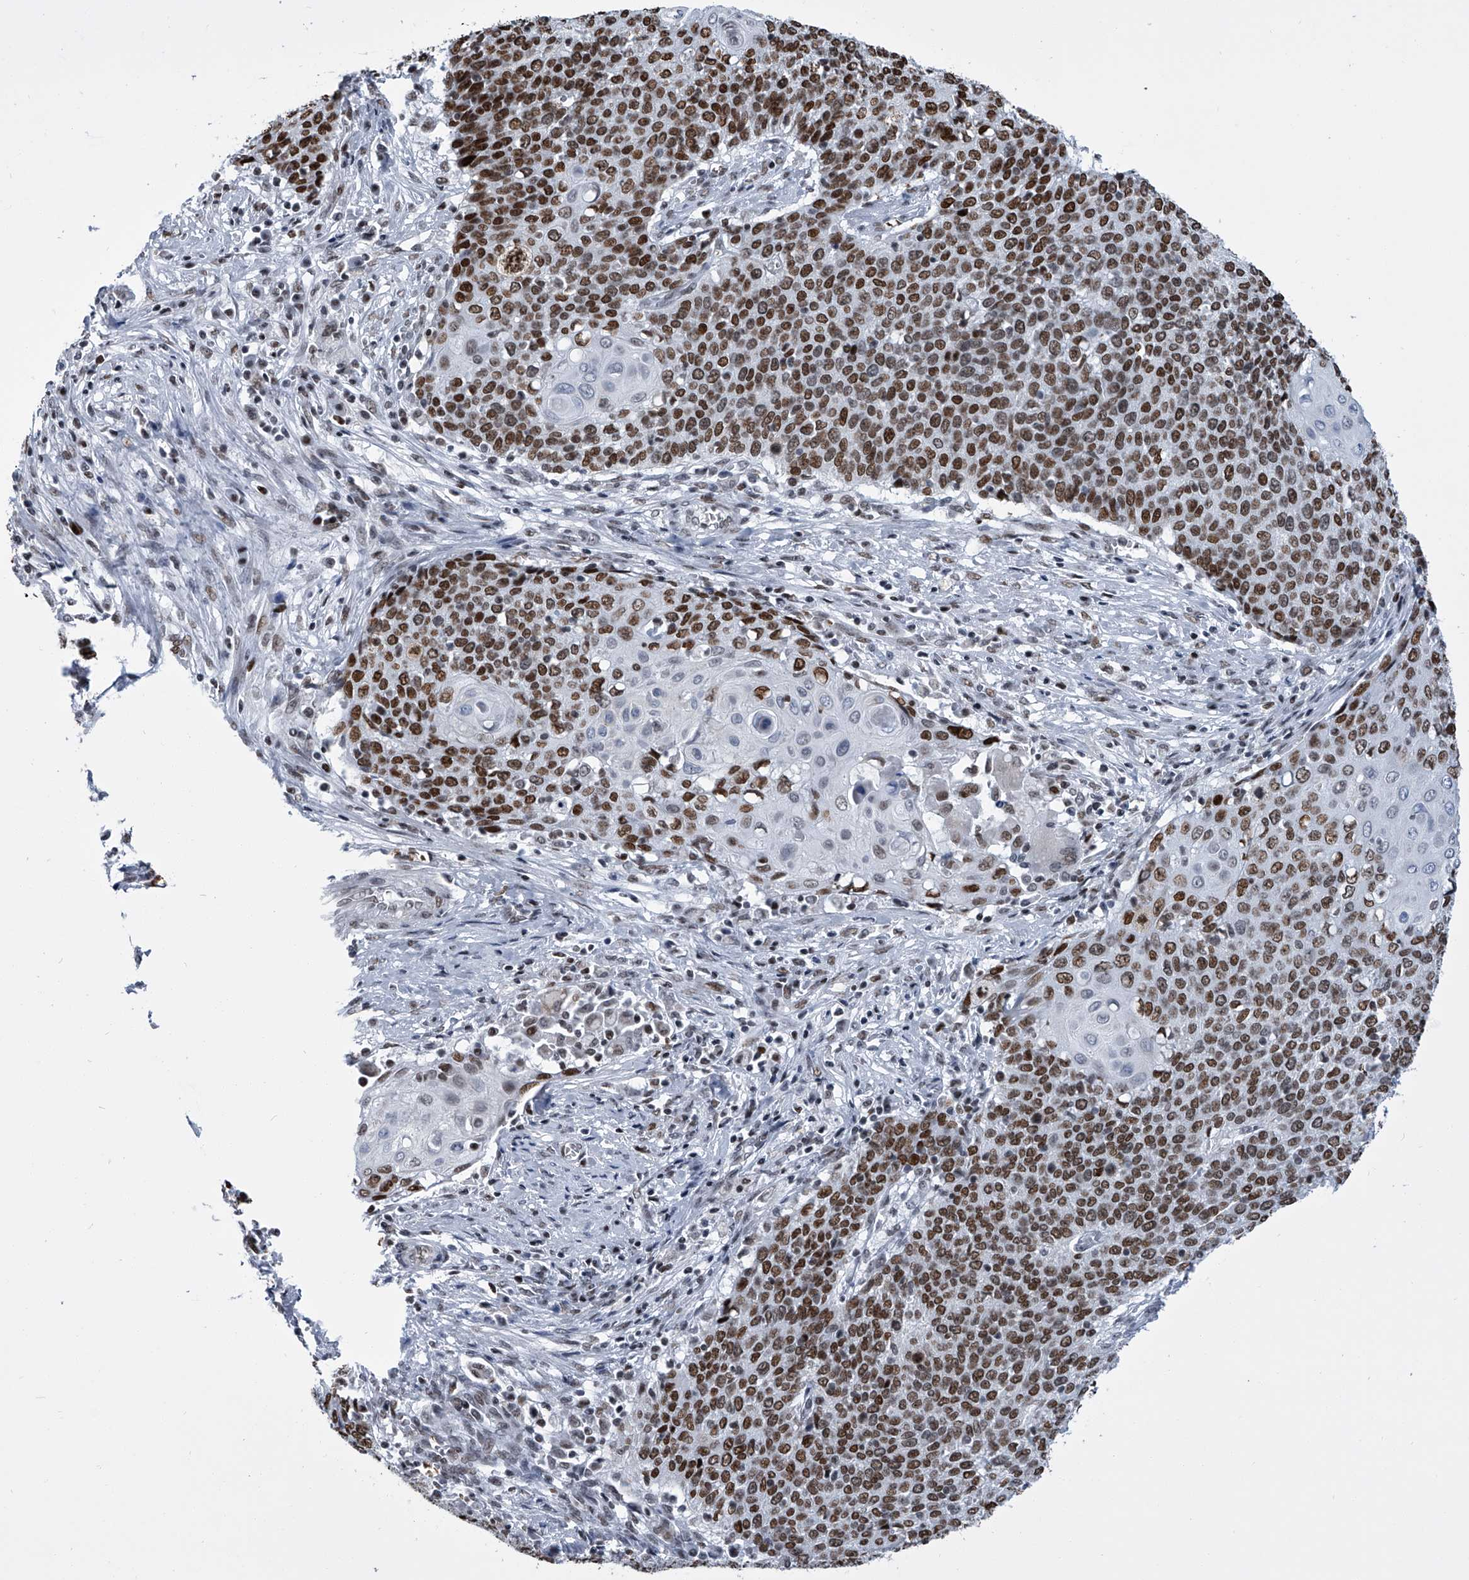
{"staining": {"intensity": "strong", "quantity": ">75%", "location": "nuclear"}, "tissue": "cervical cancer", "cell_type": "Tumor cells", "image_type": "cancer", "snomed": [{"axis": "morphology", "description": "Squamous cell carcinoma, NOS"}, {"axis": "topography", "description": "Cervix"}], "caption": "Cervical squamous cell carcinoma was stained to show a protein in brown. There is high levels of strong nuclear staining in about >75% of tumor cells. (DAB = brown stain, brightfield microscopy at high magnification).", "gene": "SIM2", "patient": {"sex": "female", "age": 39}}